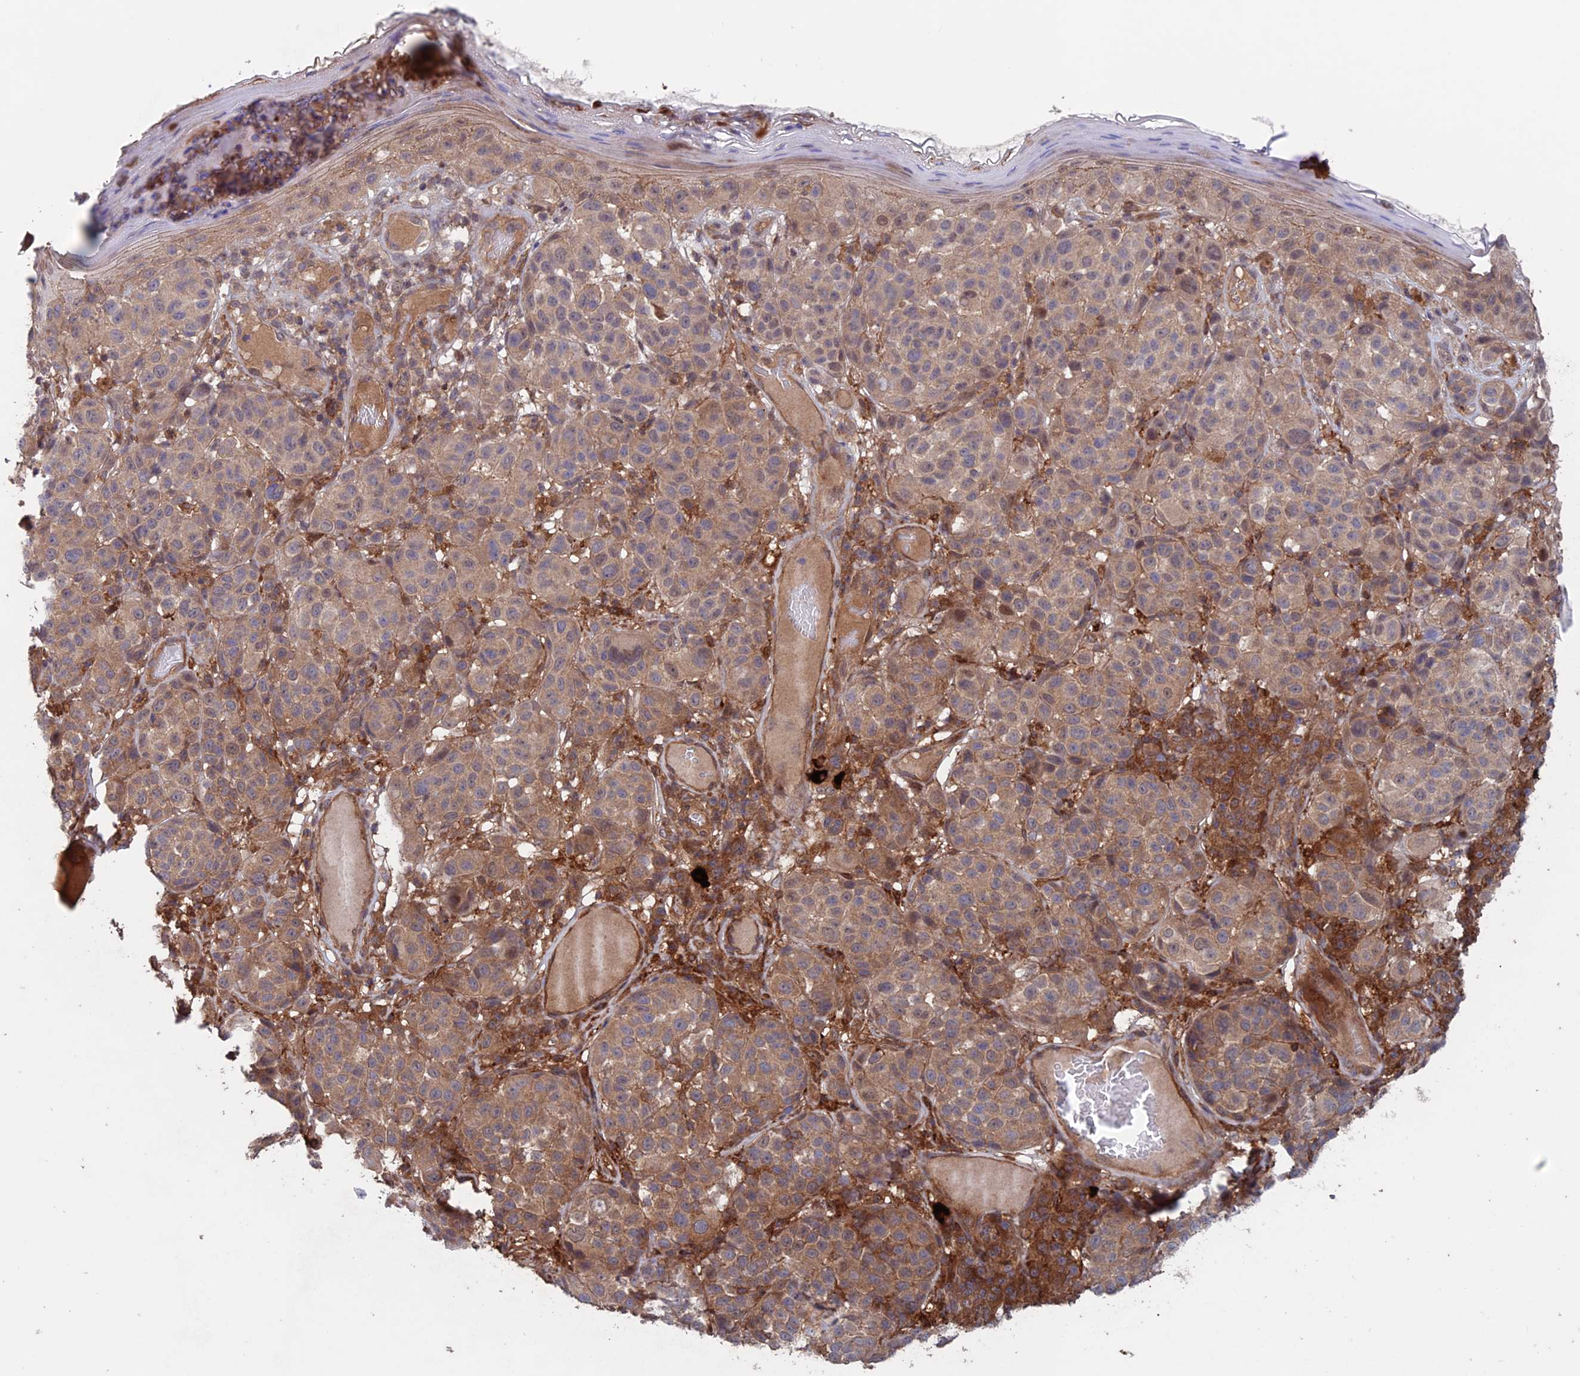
{"staining": {"intensity": "weak", "quantity": ">75%", "location": "cytoplasmic/membranous"}, "tissue": "melanoma", "cell_type": "Tumor cells", "image_type": "cancer", "snomed": [{"axis": "morphology", "description": "Malignant melanoma, NOS"}, {"axis": "topography", "description": "Skin"}], "caption": "Immunohistochemistry micrograph of malignant melanoma stained for a protein (brown), which reveals low levels of weak cytoplasmic/membranous positivity in approximately >75% of tumor cells.", "gene": "NUDT16L1", "patient": {"sex": "male", "age": 38}}